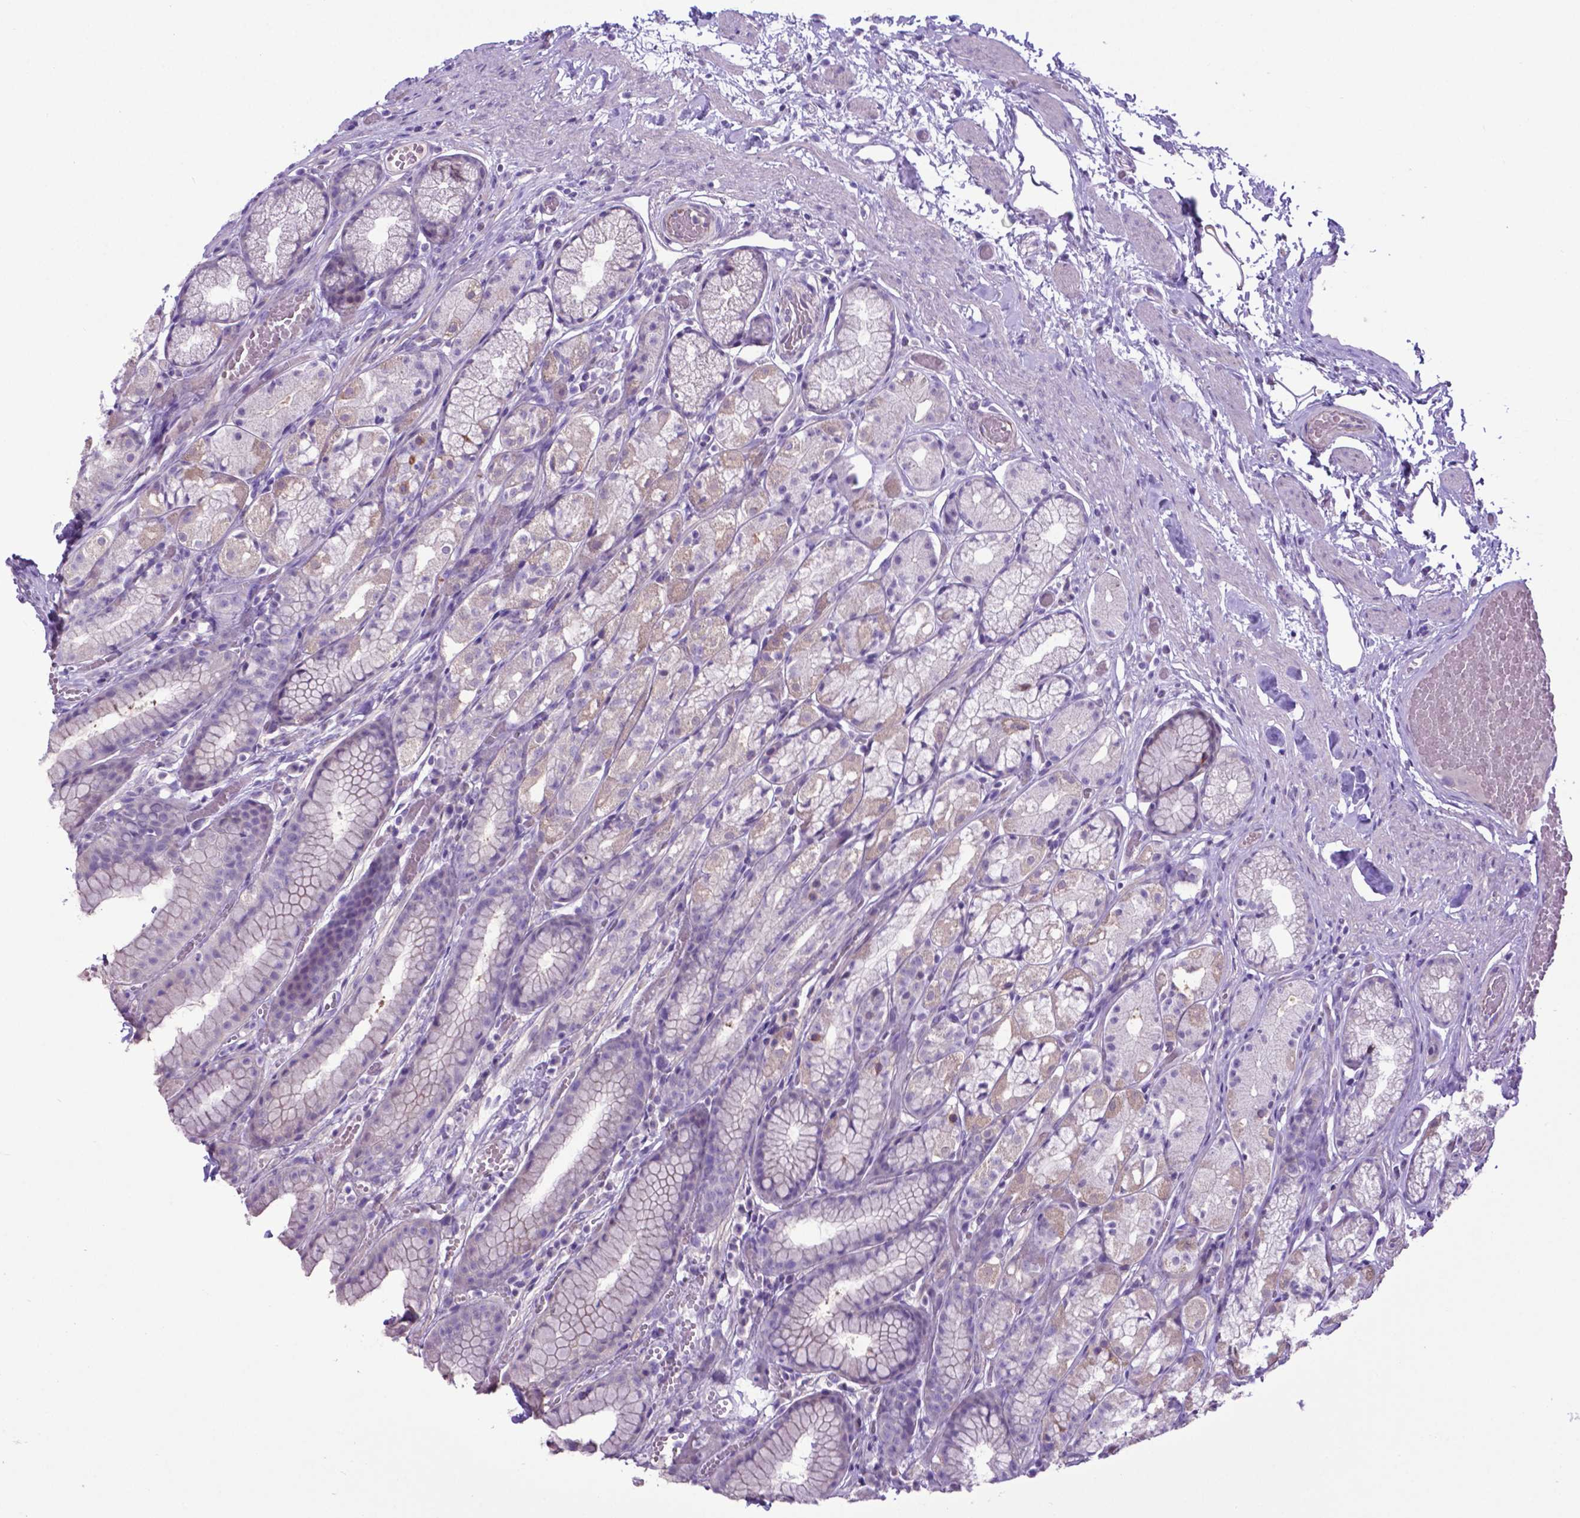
{"staining": {"intensity": "weak", "quantity": "<25%", "location": "cytoplasmic/membranous"}, "tissue": "stomach", "cell_type": "Glandular cells", "image_type": "normal", "snomed": [{"axis": "morphology", "description": "Normal tissue, NOS"}, {"axis": "topography", "description": "Stomach"}], "caption": "Immunohistochemistry histopathology image of normal human stomach stained for a protein (brown), which reveals no staining in glandular cells. (Stains: DAB IHC with hematoxylin counter stain, Microscopy: brightfield microscopy at high magnification).", "gene": "ADRA2B", "patient": {"sex": "male", "age": 70}}